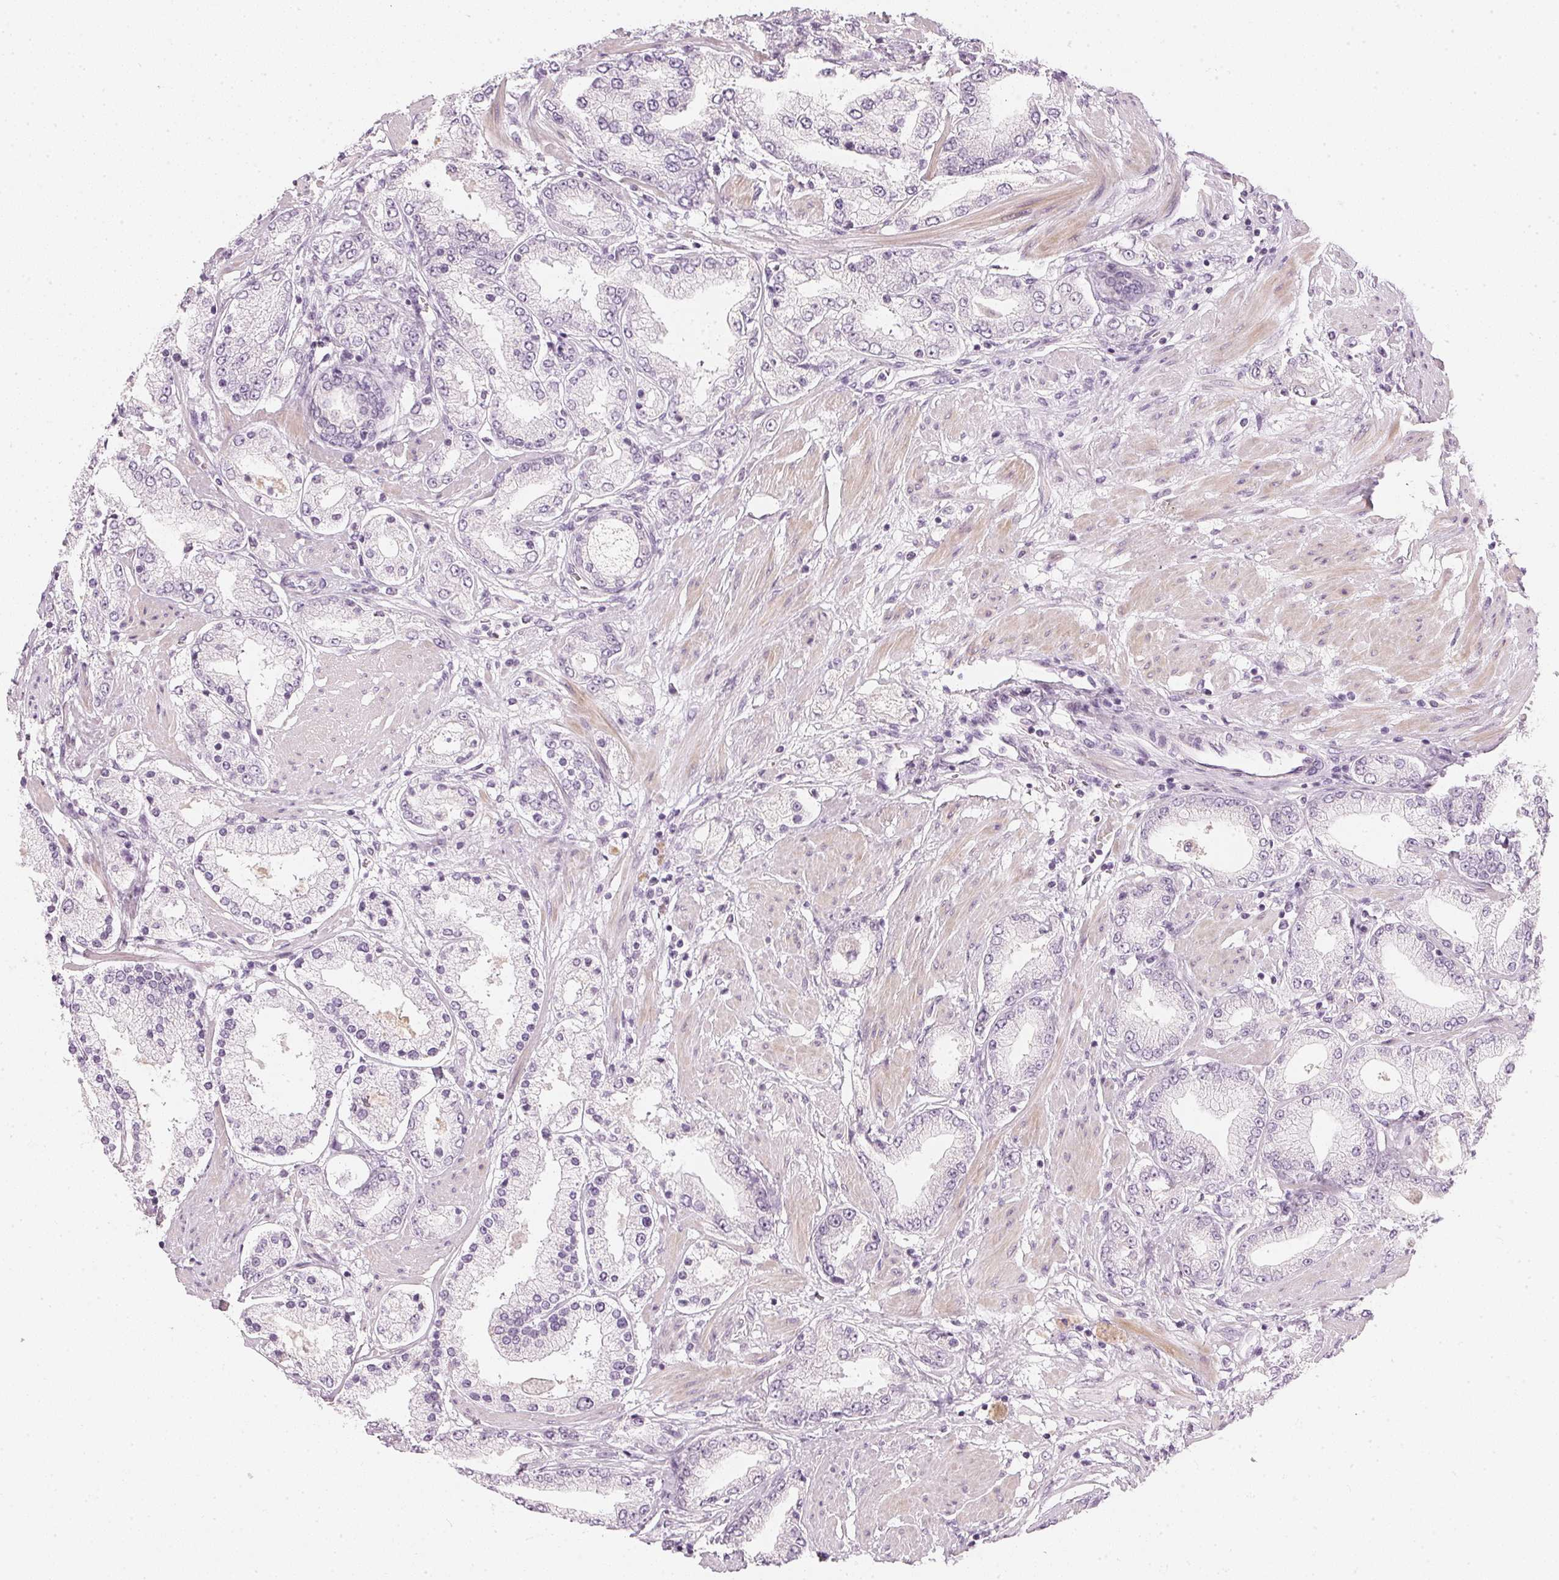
{"staining": {"intensity": "negative", "quantity": "none", "location": "none"}, "tissue": "prostate cancer", "cell_type": "Tumor cells", "image_type": "cancer", "snomed": [{"axis": "morphology", "description": "Adenocarcinoma, High grade"}, {"axis": "topography", "description": "Prostate"}], "caption": "Prostate cancer stained for a protein using immunohistochemistry (IHC) shows no staining tumor cells.", "gene": "CHST4", "patient": {"sex": "male", "age": 67}}